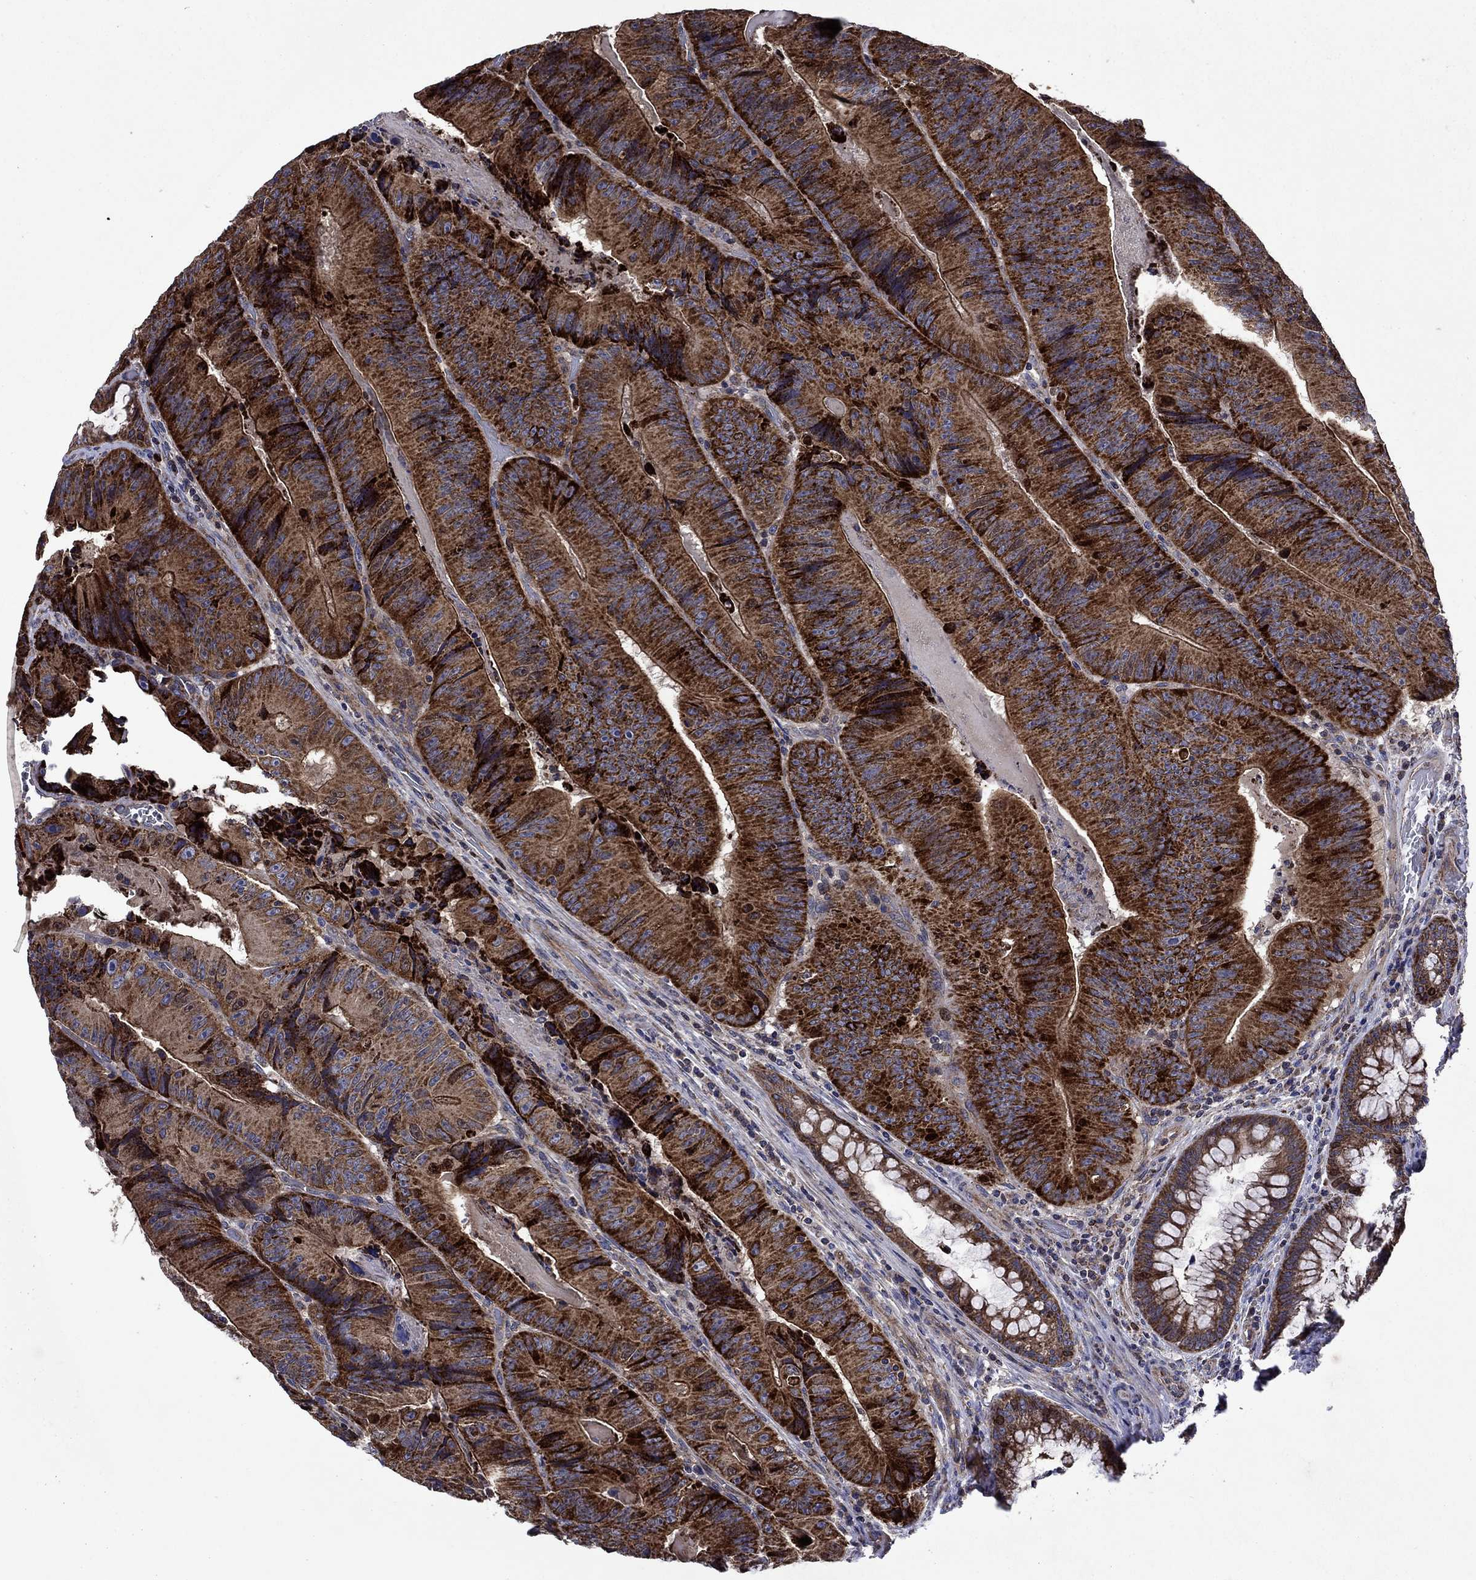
{"staining": {"intensity": "strong", "quantity": ">75%", "location": "cytoplasmic/membranous"}, "tissue": "colorectal cancer", "cell_type": "Tumor cells", "image_type": "cancer", "snomed": [{"axis": "morphology", "description": "Adenocarcinoma, NOS"}, {"axis": "topography", "description": "Colon"}], "caption": "A high-resolution image shows immunohistochemistry (IHC) staining of adenocarcinoma (colorectal), which reveals strong cytoplasmic/membranous expression in approximately >75% of tumor cells. (DAB (3,3'-diaminobenzidine) = brown stain, brightfield microscopy at high magnification).", "gene": "KIF22", "patient": {"sex": "female", "age": 86}}